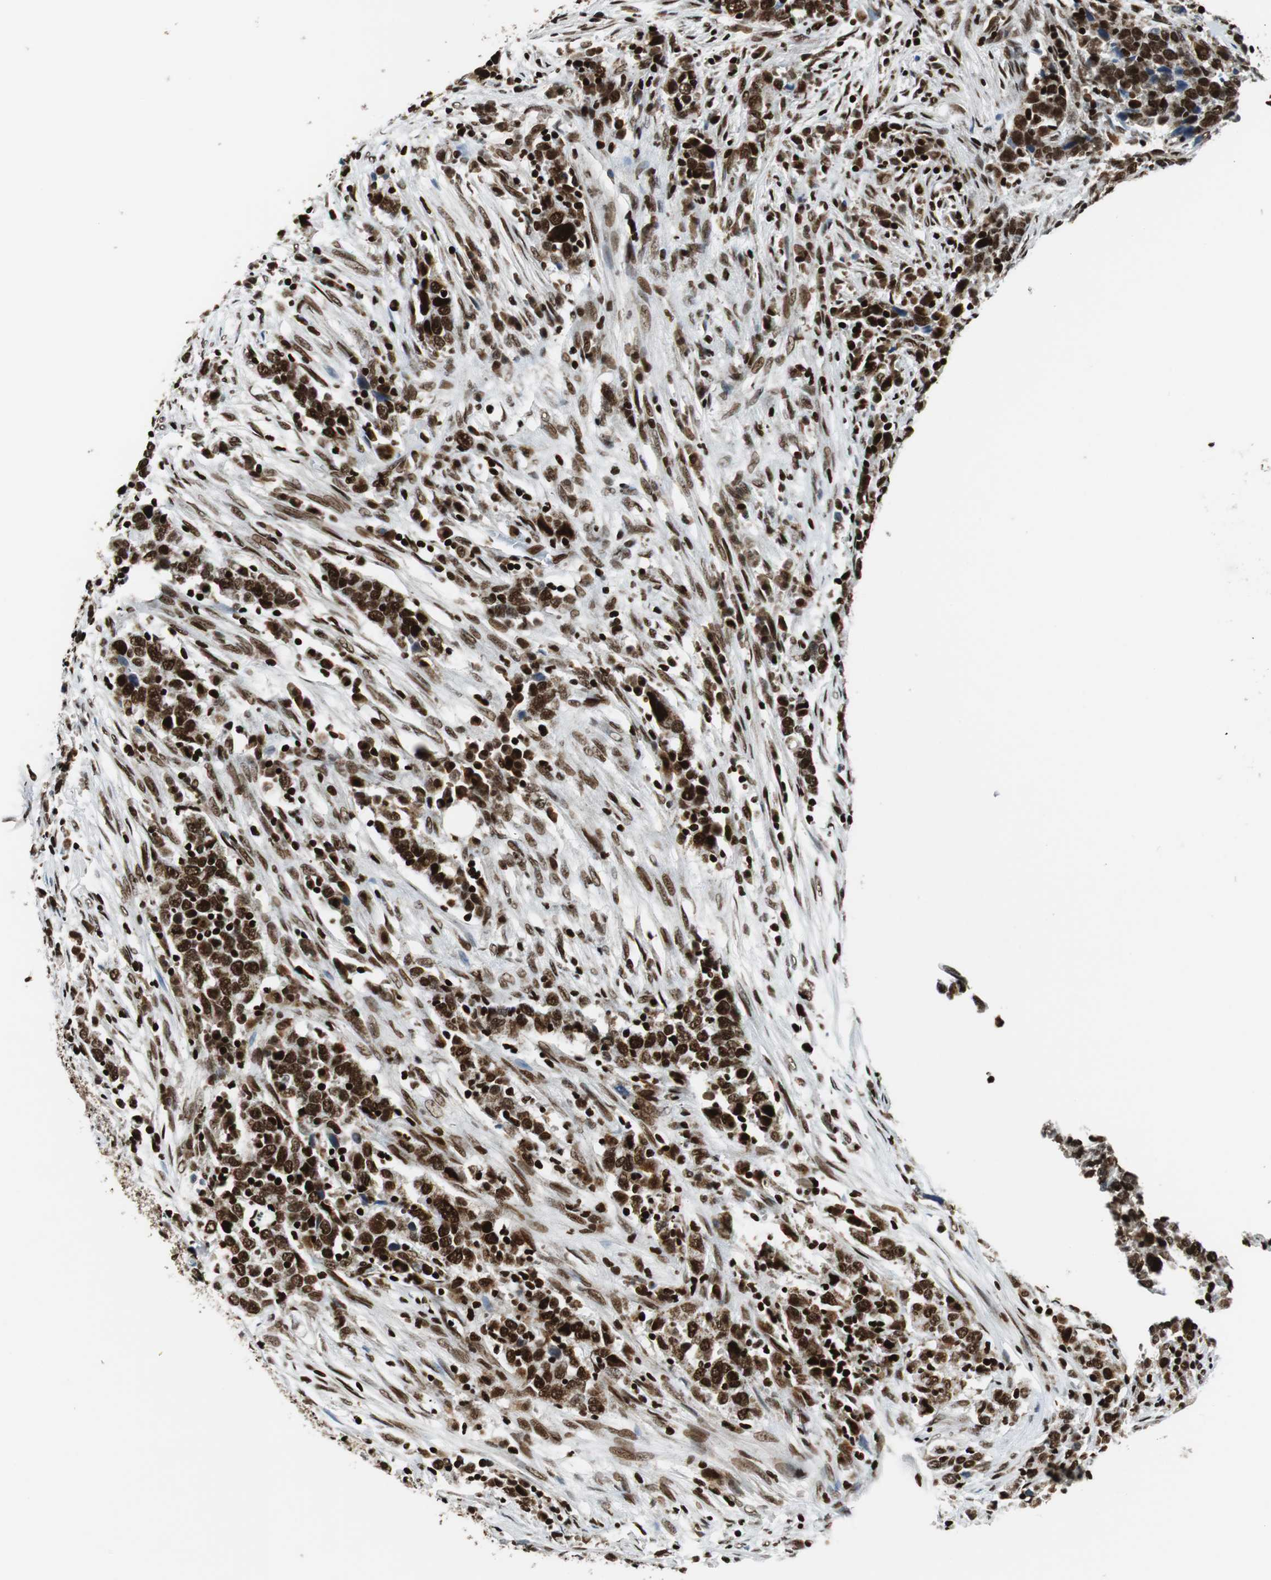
{"staining": {"intensity": "strong", "quantity": ">75%", "location": "nuclear"}, "tissue": "urothelial cancer", "cell_type": "Tumor cells", "image_type": "cancer", "snomed": [{"axis": "morphology", "description": "Urothelial carcinoma, High grade"}, {"axis": "topography", "description": "Urinary bladder"}], "caption": "A micrograph showing strong nuclear positivity in about >75% of tumor cells in high-grade urothelial carcinoma, as visualized by brown immunohistochemical staining.", "gene": "HDAC1", "patient": {"sex": "male", "age": 61}}